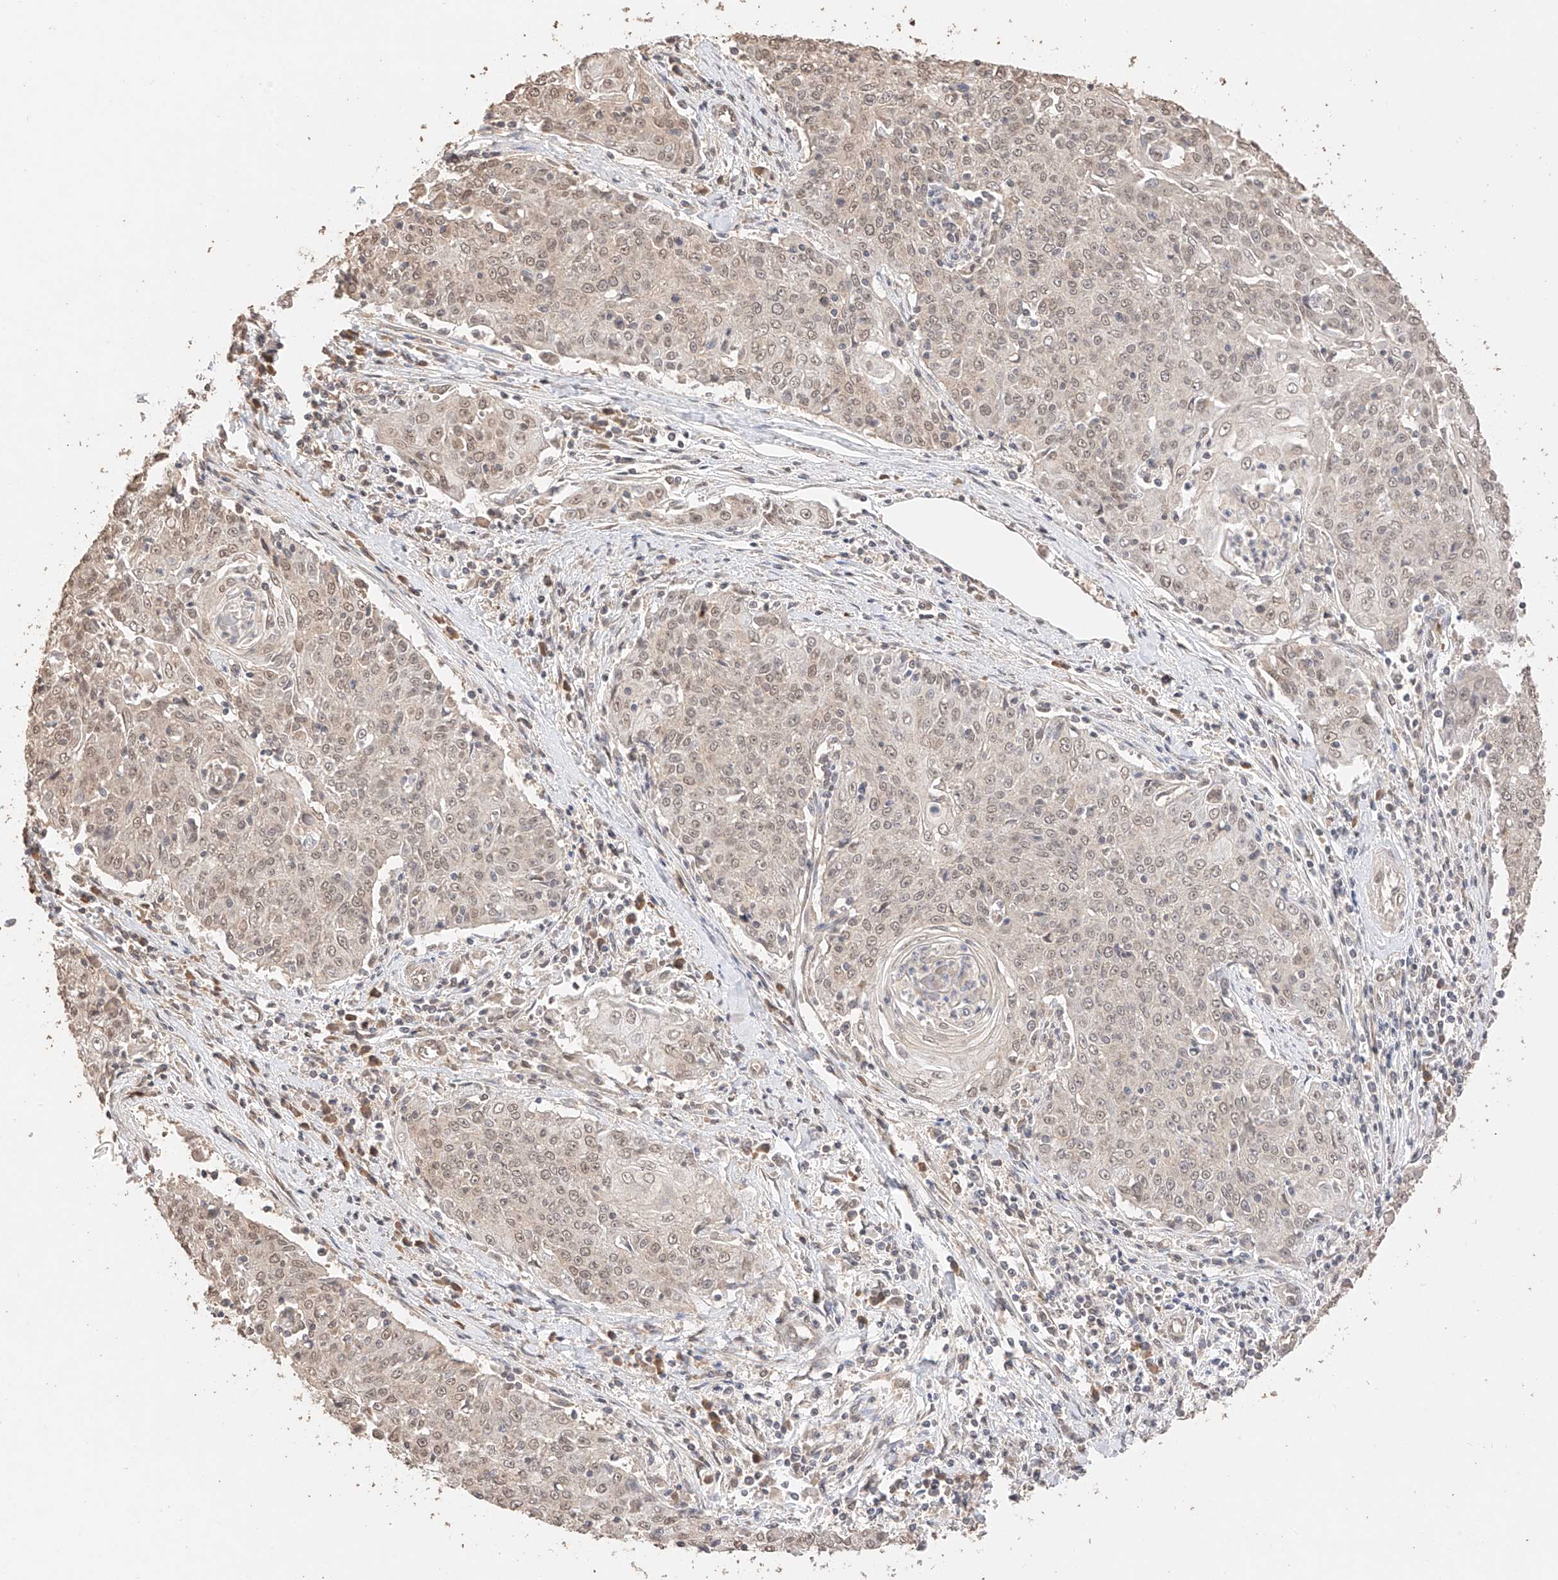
{"staining": {"intensity": "weak", "quantity": ">75%", "location": "nuclear"}, "tissue": "cervical cancer", "cell_type": "Tumor cells", "image_type": "cancer", "snomed": [{"axis": "morphology", "description": "Squamous cell carcinoma, NOS"}, {"axis": "topography", "description": "Cervix"}], "caption": "Immunohistochemical staining of human cervical cancer reveals low levels of weak nuclear positivity in about >75% of tumor cells.", "gene": "IL22RA2", "patient": {"sex": "female", "age": 48}}